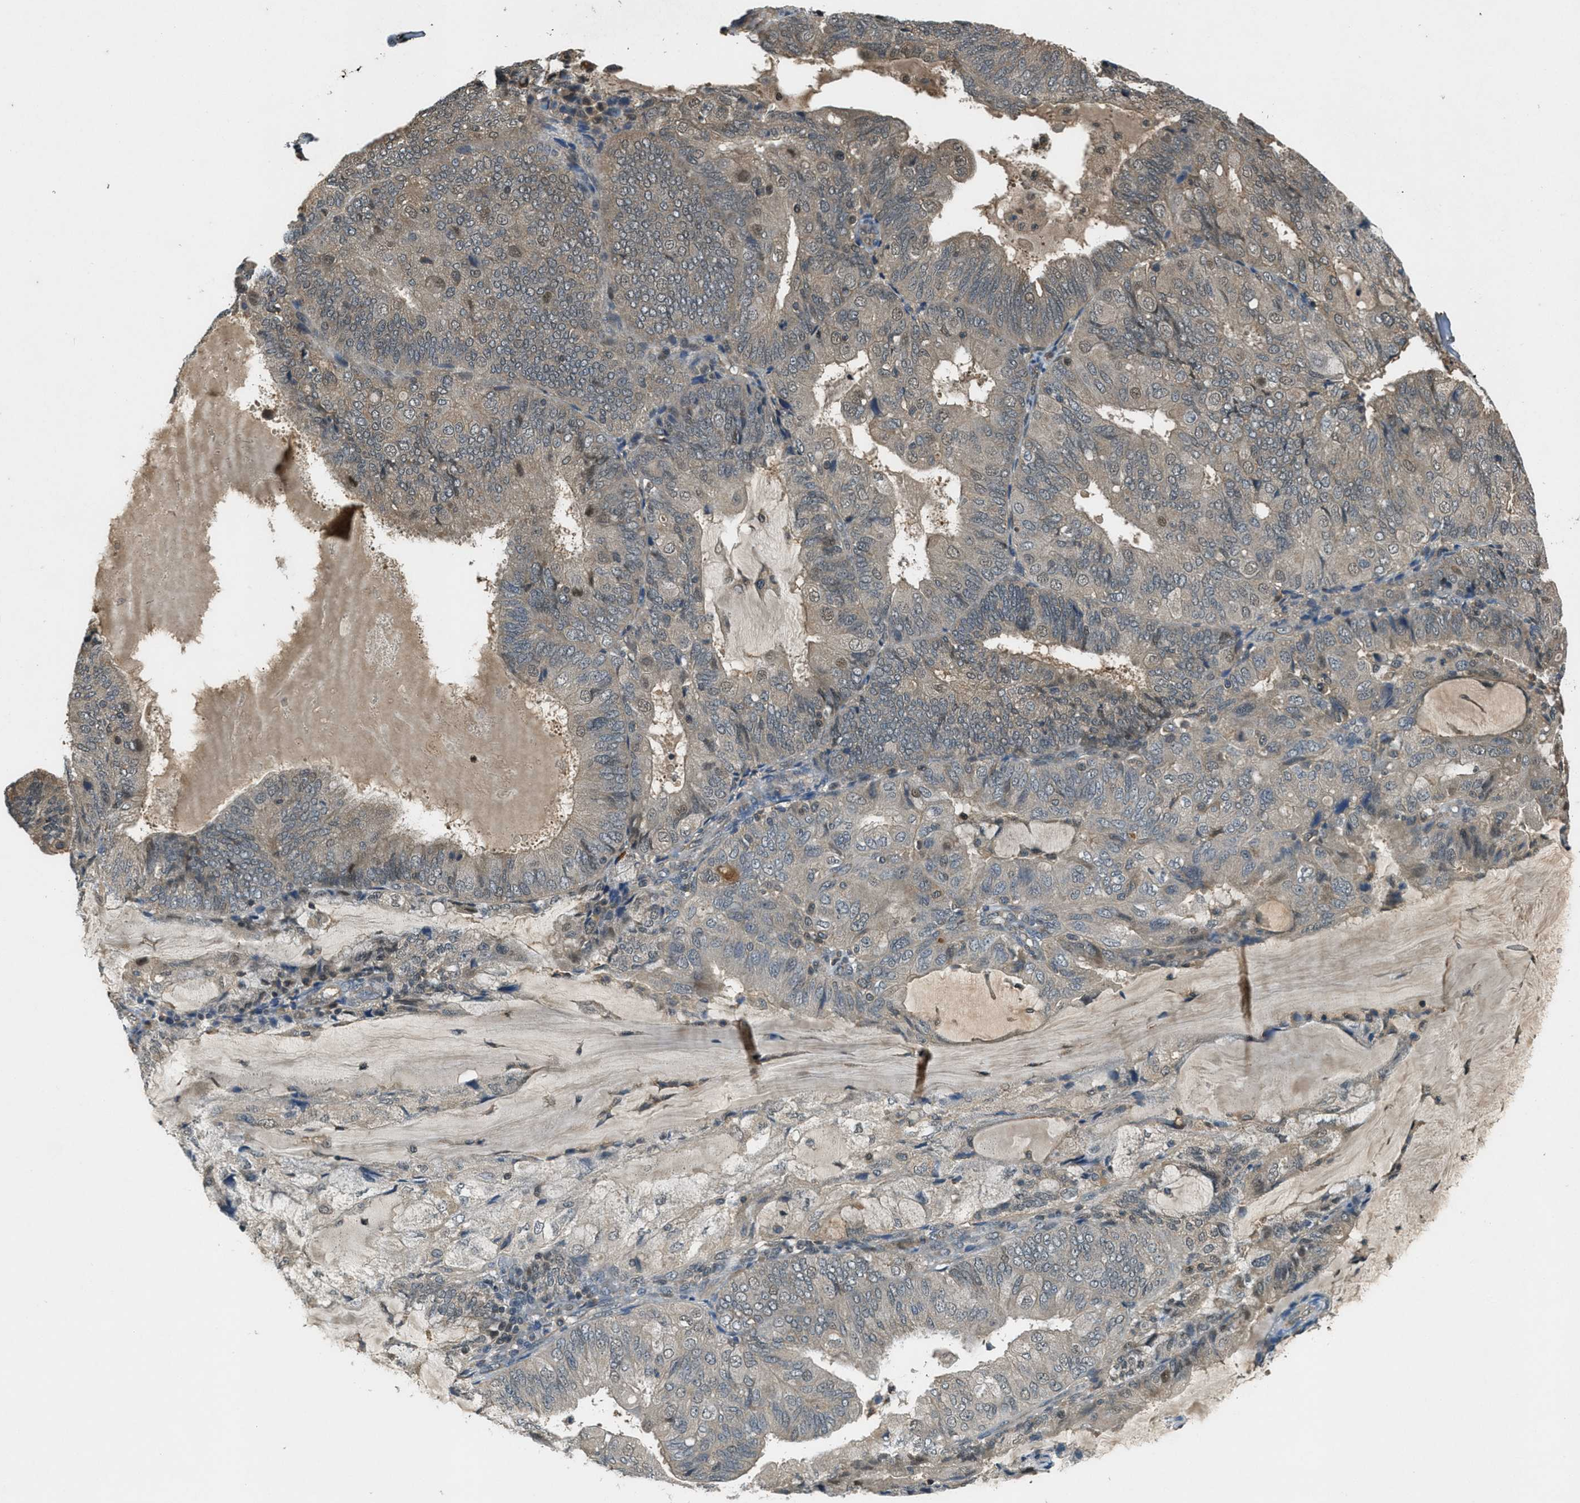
{"staining": {"intensity": "weak", "quantity": ">75%", "location": "cytoplasmic/membranous"}, "tissue": "endometrial cancer", "cell_type": "Tumor cells", "image_type": "cancer", "snomed": [{"axis": "morphology", "description": "Adenocarcinoma, NOS"}, {"axis": "topography", "description": "Endometrium"}], "caption": "IHC (DAB (3,3'-diaminobenzidine)) staining of human endometrial adenocarcinoma displays weak cytoplasmic/membranous protein staining in approximately >75% of tumor cells.", "gene": "DUSP6", "patient": {"sex": "female", "age": 81}}